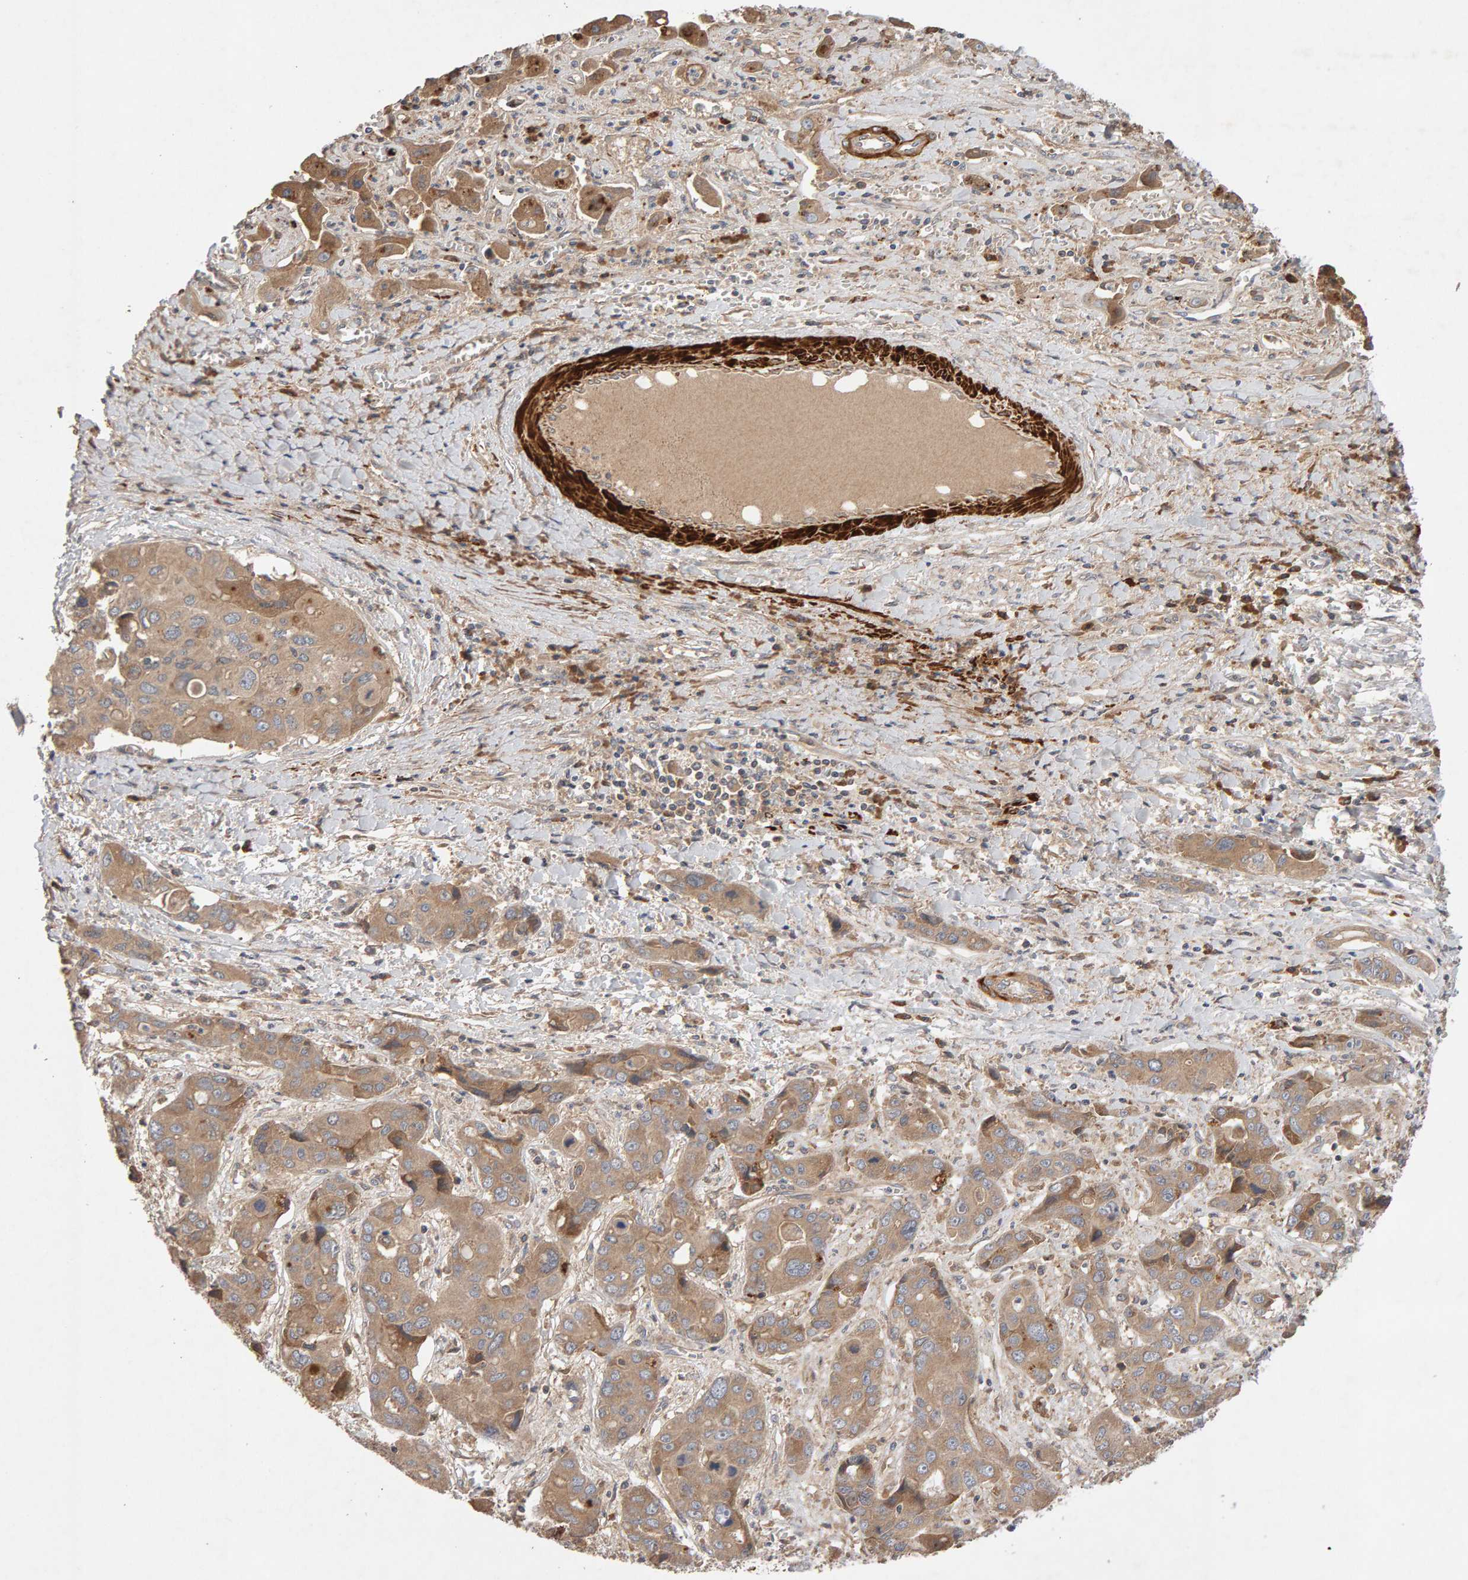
{"staining": {"intensity": "weak", "quantity": ">75%", "location": "cytoplasmic/membranous"}, "tissue": "liver cancer", "cell_type": "Tumor cells", "image_type": "cancer", "snomed": [{"axis": "morphology", "description": "Cholangiocarcinoma"}, {"axis": "topography", "description": "Liver"}], "caption": "Protein expression analysis of liver cancer (cholangiocarcinoma) exhibits weak cytoplasmic/membranous positivity in about >75% of tumor cells.", "gene": "RNF19A", "patient": {"sex": "male", "age": 67}}